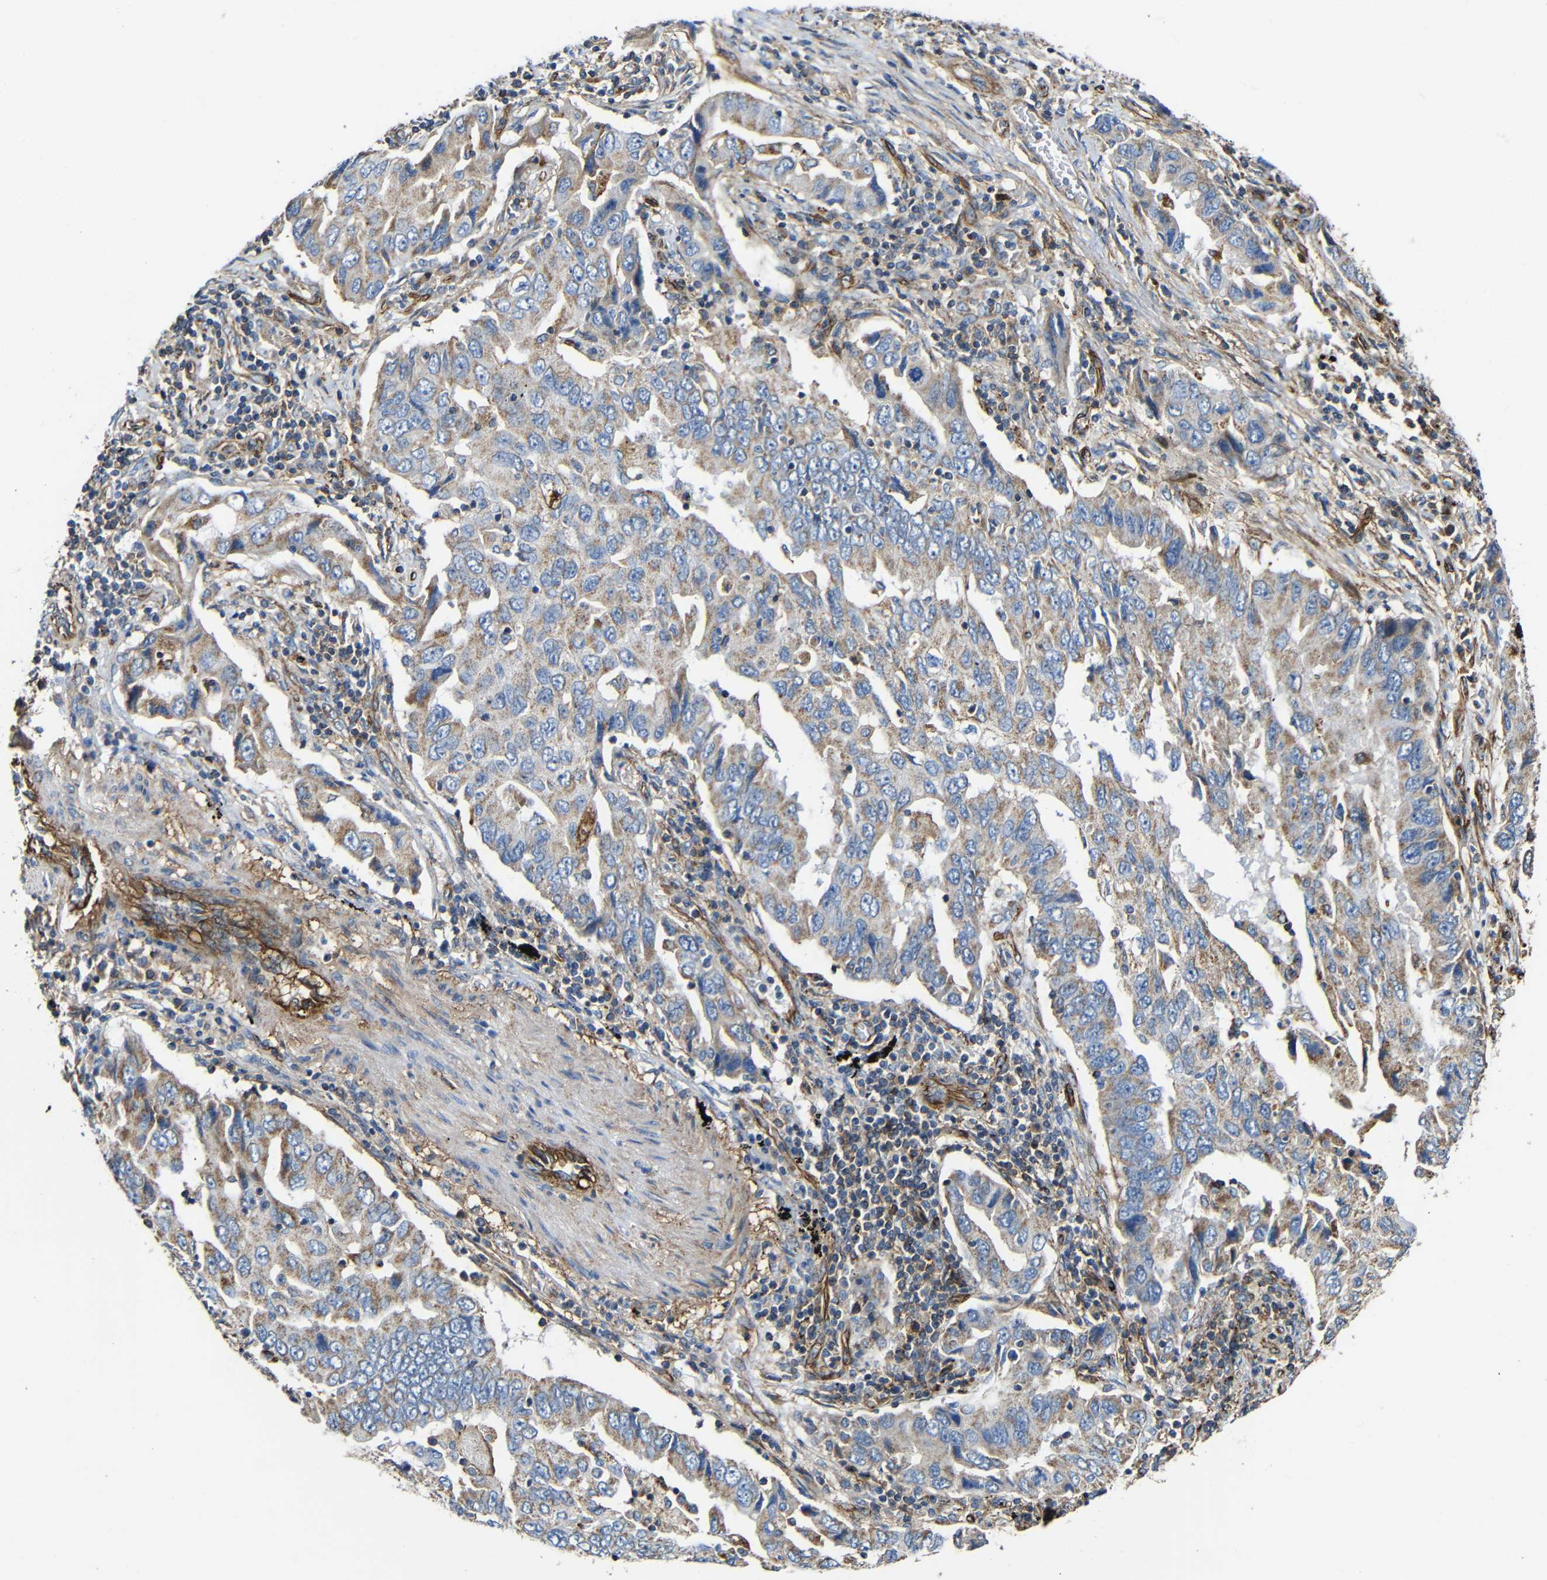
{"staining": {"intensity": "moderate", "quantity": ">75%", "location": "cytoplasmic/membranous"}, "tissue": "lung cancer", "cell_type": "Tumor cells", "image_type": "cancer", "snomed": [{"axis": "morphology", "description": "Adenocarcinoma, NOS"}, {"axis": "topography", "description": "Lung"}], "caption": "DAB immunohistochemical staining of human lung cancer (adenocarcinoma) reveals moderate cytoplasmic/membranous protein positivity in approximately >75% of tumor cells.", "gene": "IGSF10", "patient": {"sex": "female", "age": 65}}